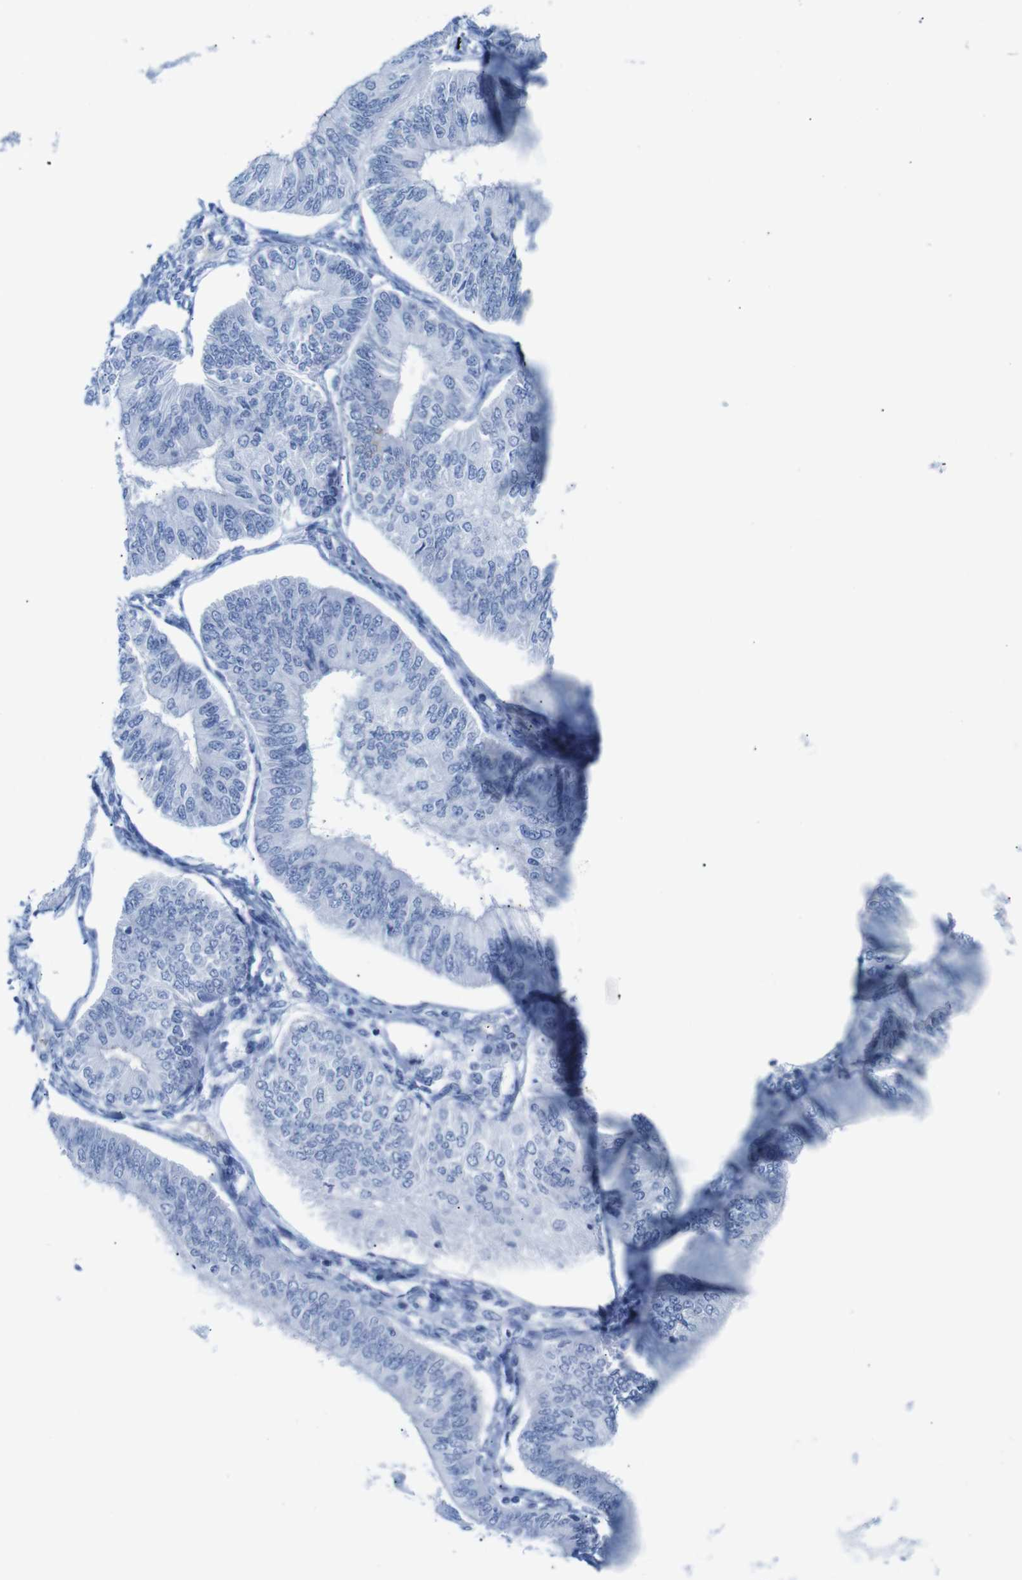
{"staining": {"intensity": "negative", "quantity": "none", "location": "none"}, "tissue": "endometrial cancer", "cell_type": "Tumor cells", "image_type": "cancer", "snomed": [{"axis": "morphology", "description": "Adenocarcinoma, NOS"}, {"axis": "topography", "description": "Endometrium"}], "caption": "This is an immunohistochemistry photomicrograph of endometrial cancer (adenocarcinoma). There is no positivity in tumor cells.", "gene": "ERVMER34-1", "patient": {"sex": "female", "age": 58}}